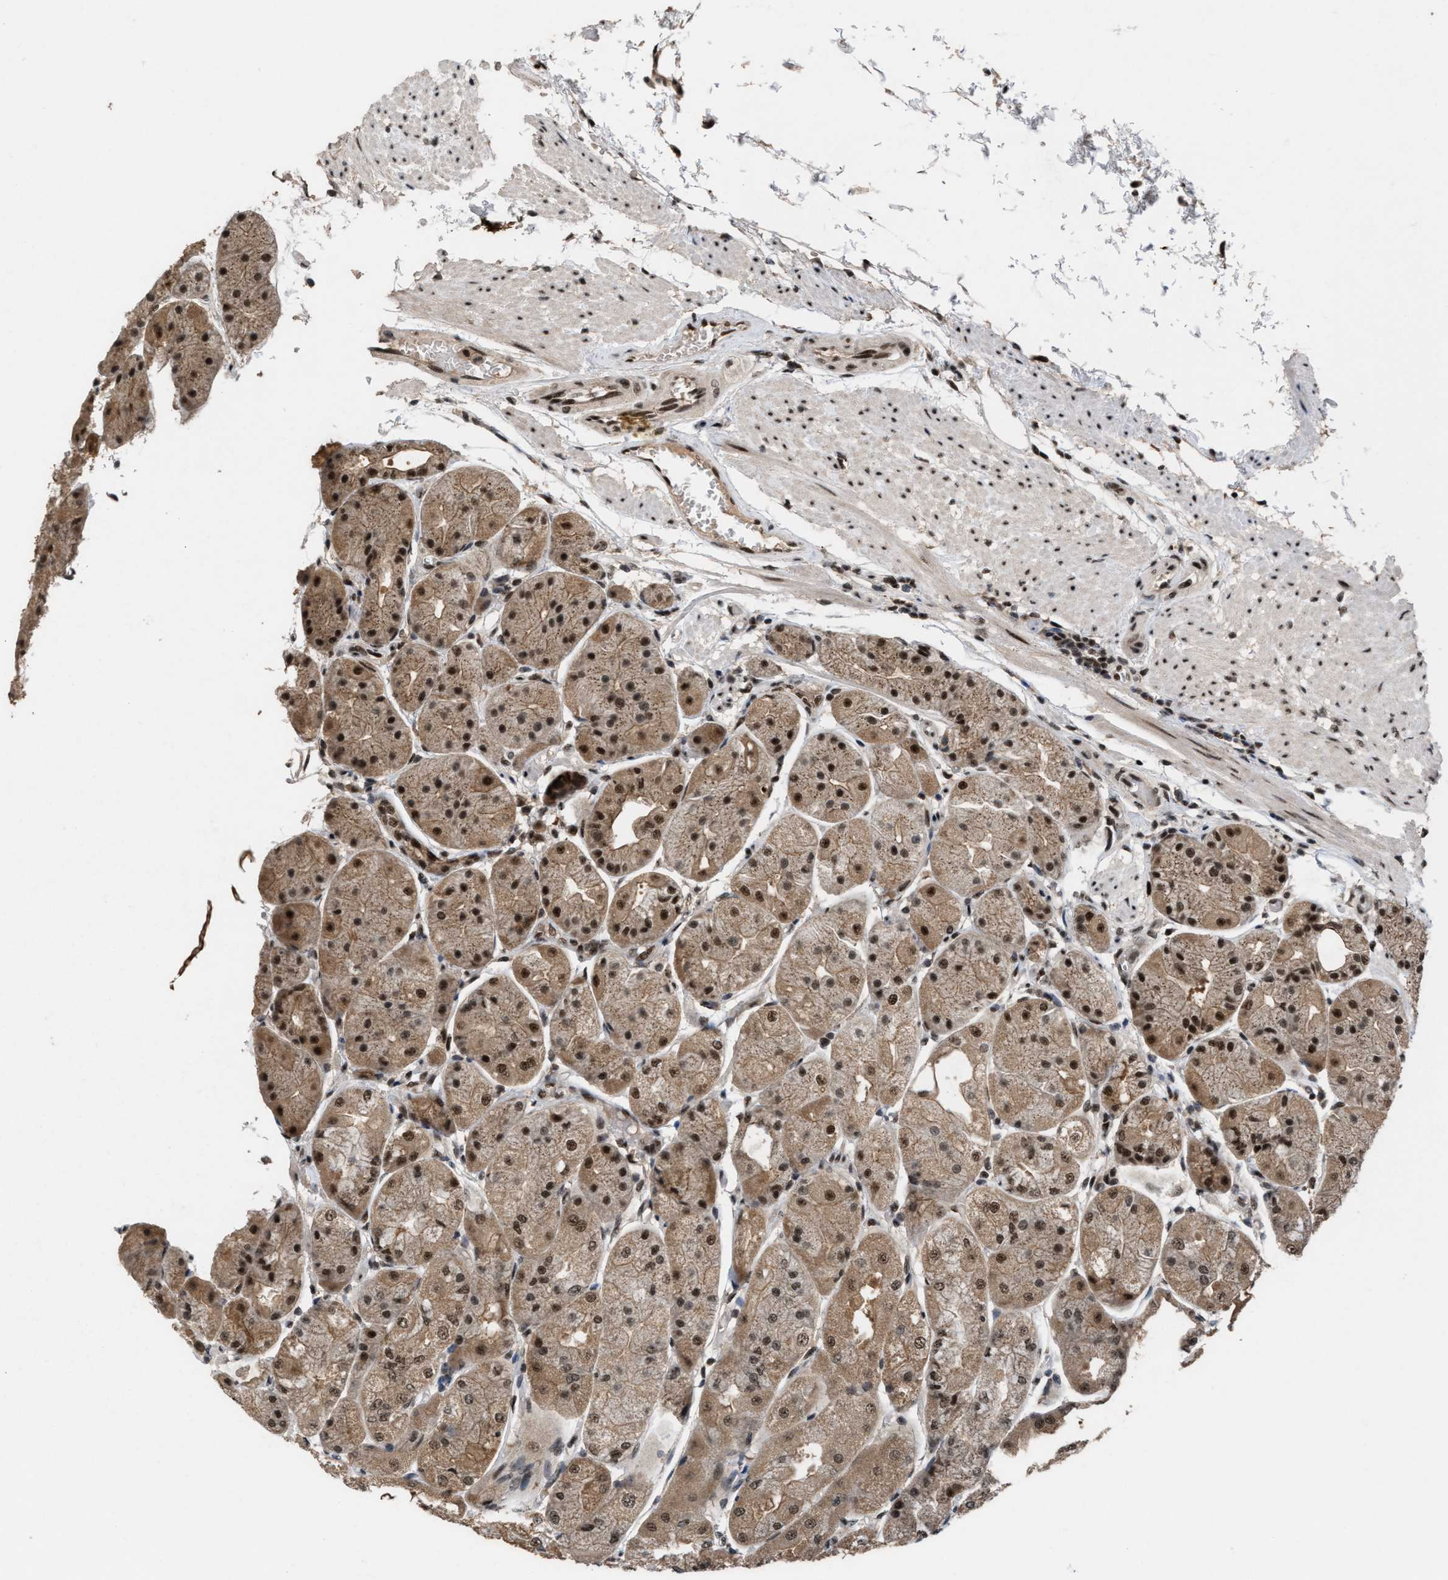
{"staining": {"intensity": "strong", "quantity": ">75%", "location": "cytoplasmic/membranous,nuclear"}, "tissue": "stomach", "cell_type": "Glandular cells", "image_type": "normal", "snomed": [{"axis": "morphology", "description": "Normal tissue, NOS"}, {"axis": "topography", "description": "Stomach, upper"}], "caption": "A brown stain shows strong cytoplasmic/membranous,nuclear staining of a protein in glandular cells of unremarkable stomach. The protein of interest is shown in brown color, while the nuclei are stained blue.", "gene": "PRPF4", "patient": {"sex": "male", "age": 72}}